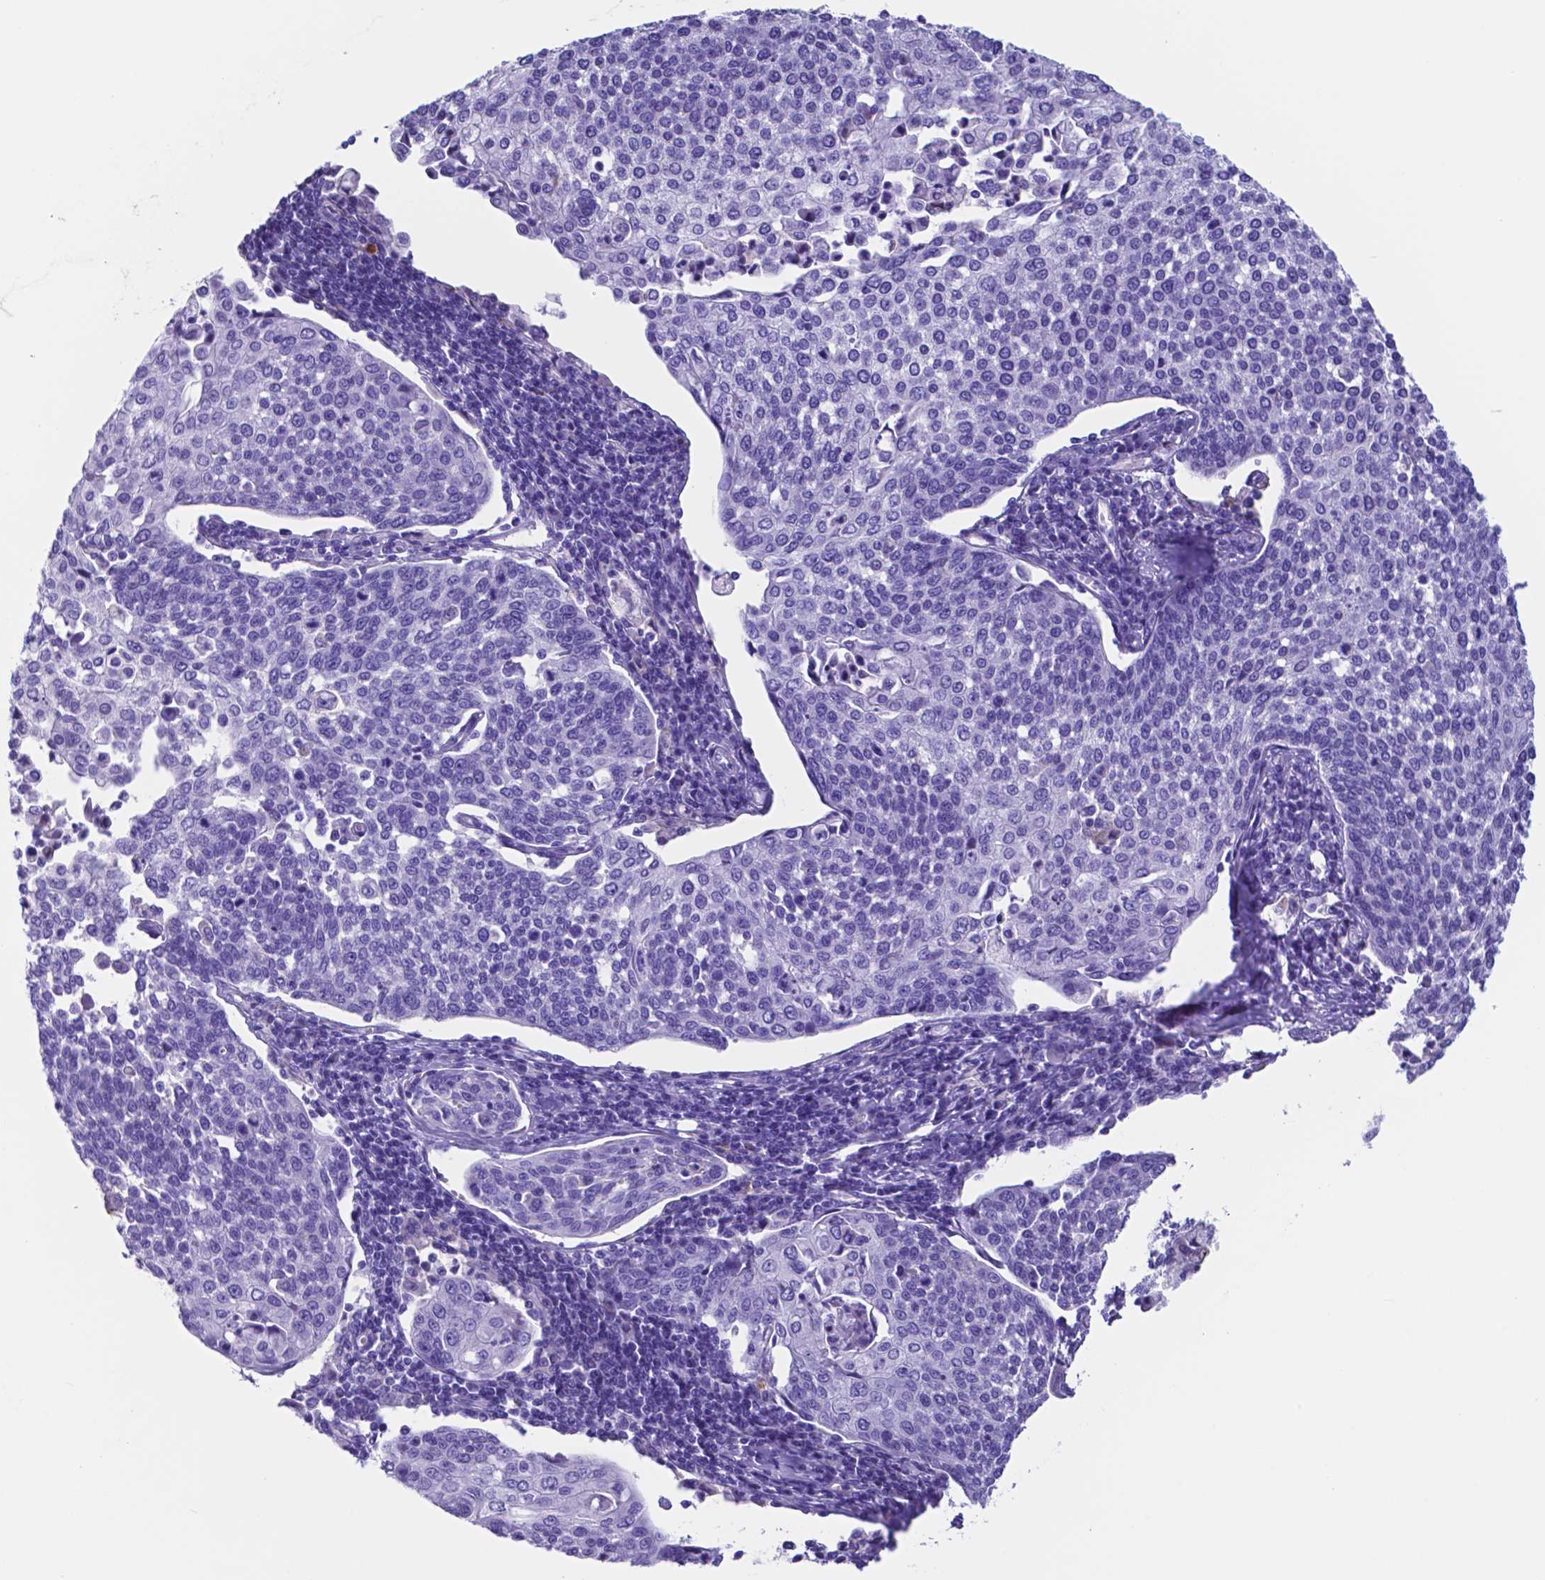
{"staining": {"intensity": "negative", "quantity": "none", "location": "none"}, "tissue": "cervical cancer", "cell_type": "Tumor cells", "image_type": "cancer", "snomed": [{"axis": "morphology", "description": "Squamous cell carcinoma, NOS"}, {"axis": "topography", "description": "Cervix"}], "caption": "The immunohistochemistry image has no significant staining in tumor cells of cervical cancer (squamous cell carcinoma) tissue.", "gene": "DNAAF8", "patient": {"sex": "female", "age": 34}}